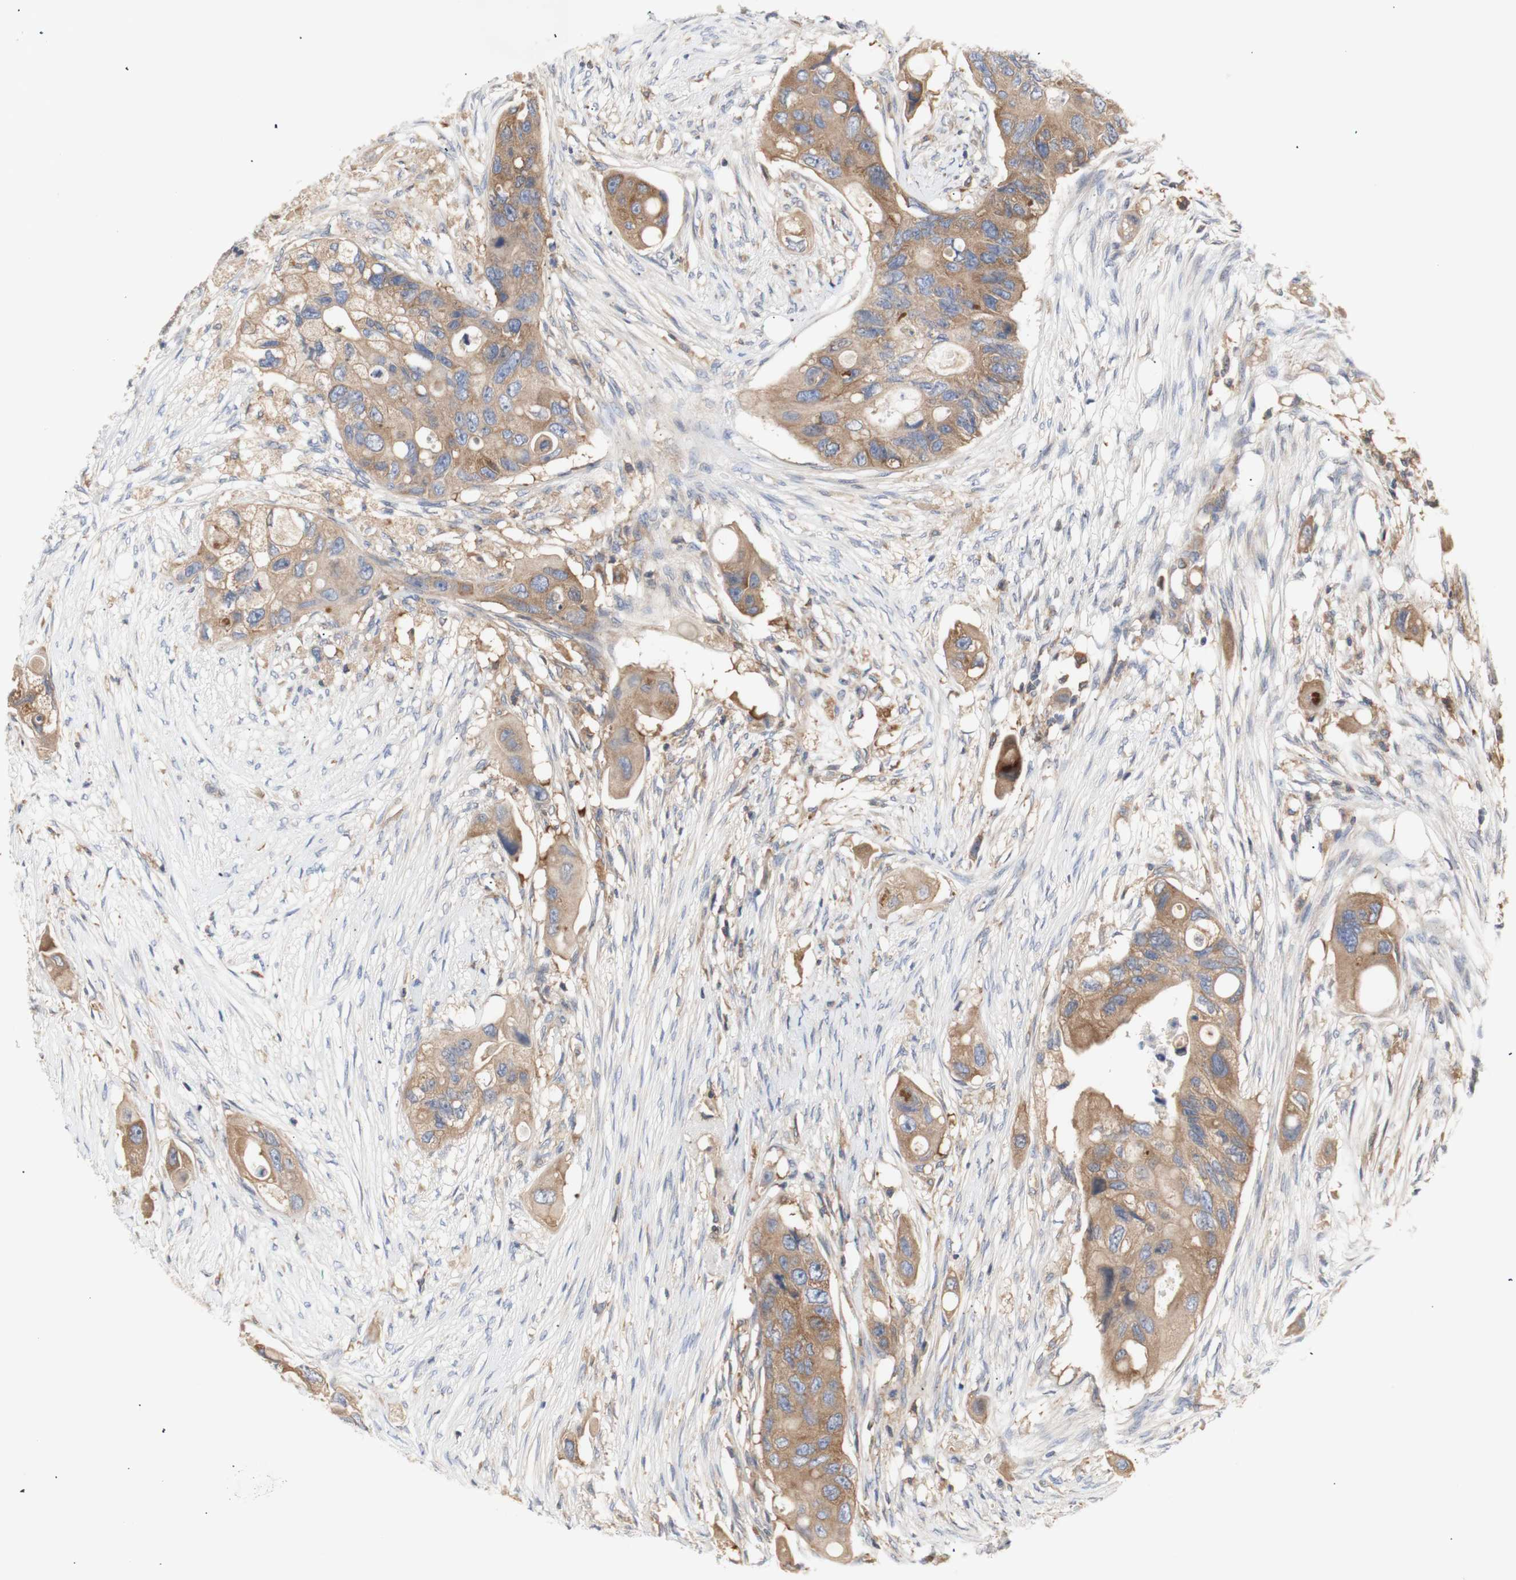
{"staining": {"intensity": "moderate", "quantity": ">75%", "location": "cytoplasmic/membranous"}, "tissue": "colorectal cancer", "cell_type": "Tumor cells", "image_type": "cancer", "snomed": [{"axis": "morphology", "description": "Adenocarcinoma, NOS"}, {"axis": "topography", "description": "Colon"}], "caption": "Moderate cytoplasmic/membranous expression for a protein is identified in approximately >75% of tumor cells of adenocarcinoma (colorectal) using IHC.", "gene": "IKBKG", "patient": {"sex": "female", "age": 57}}